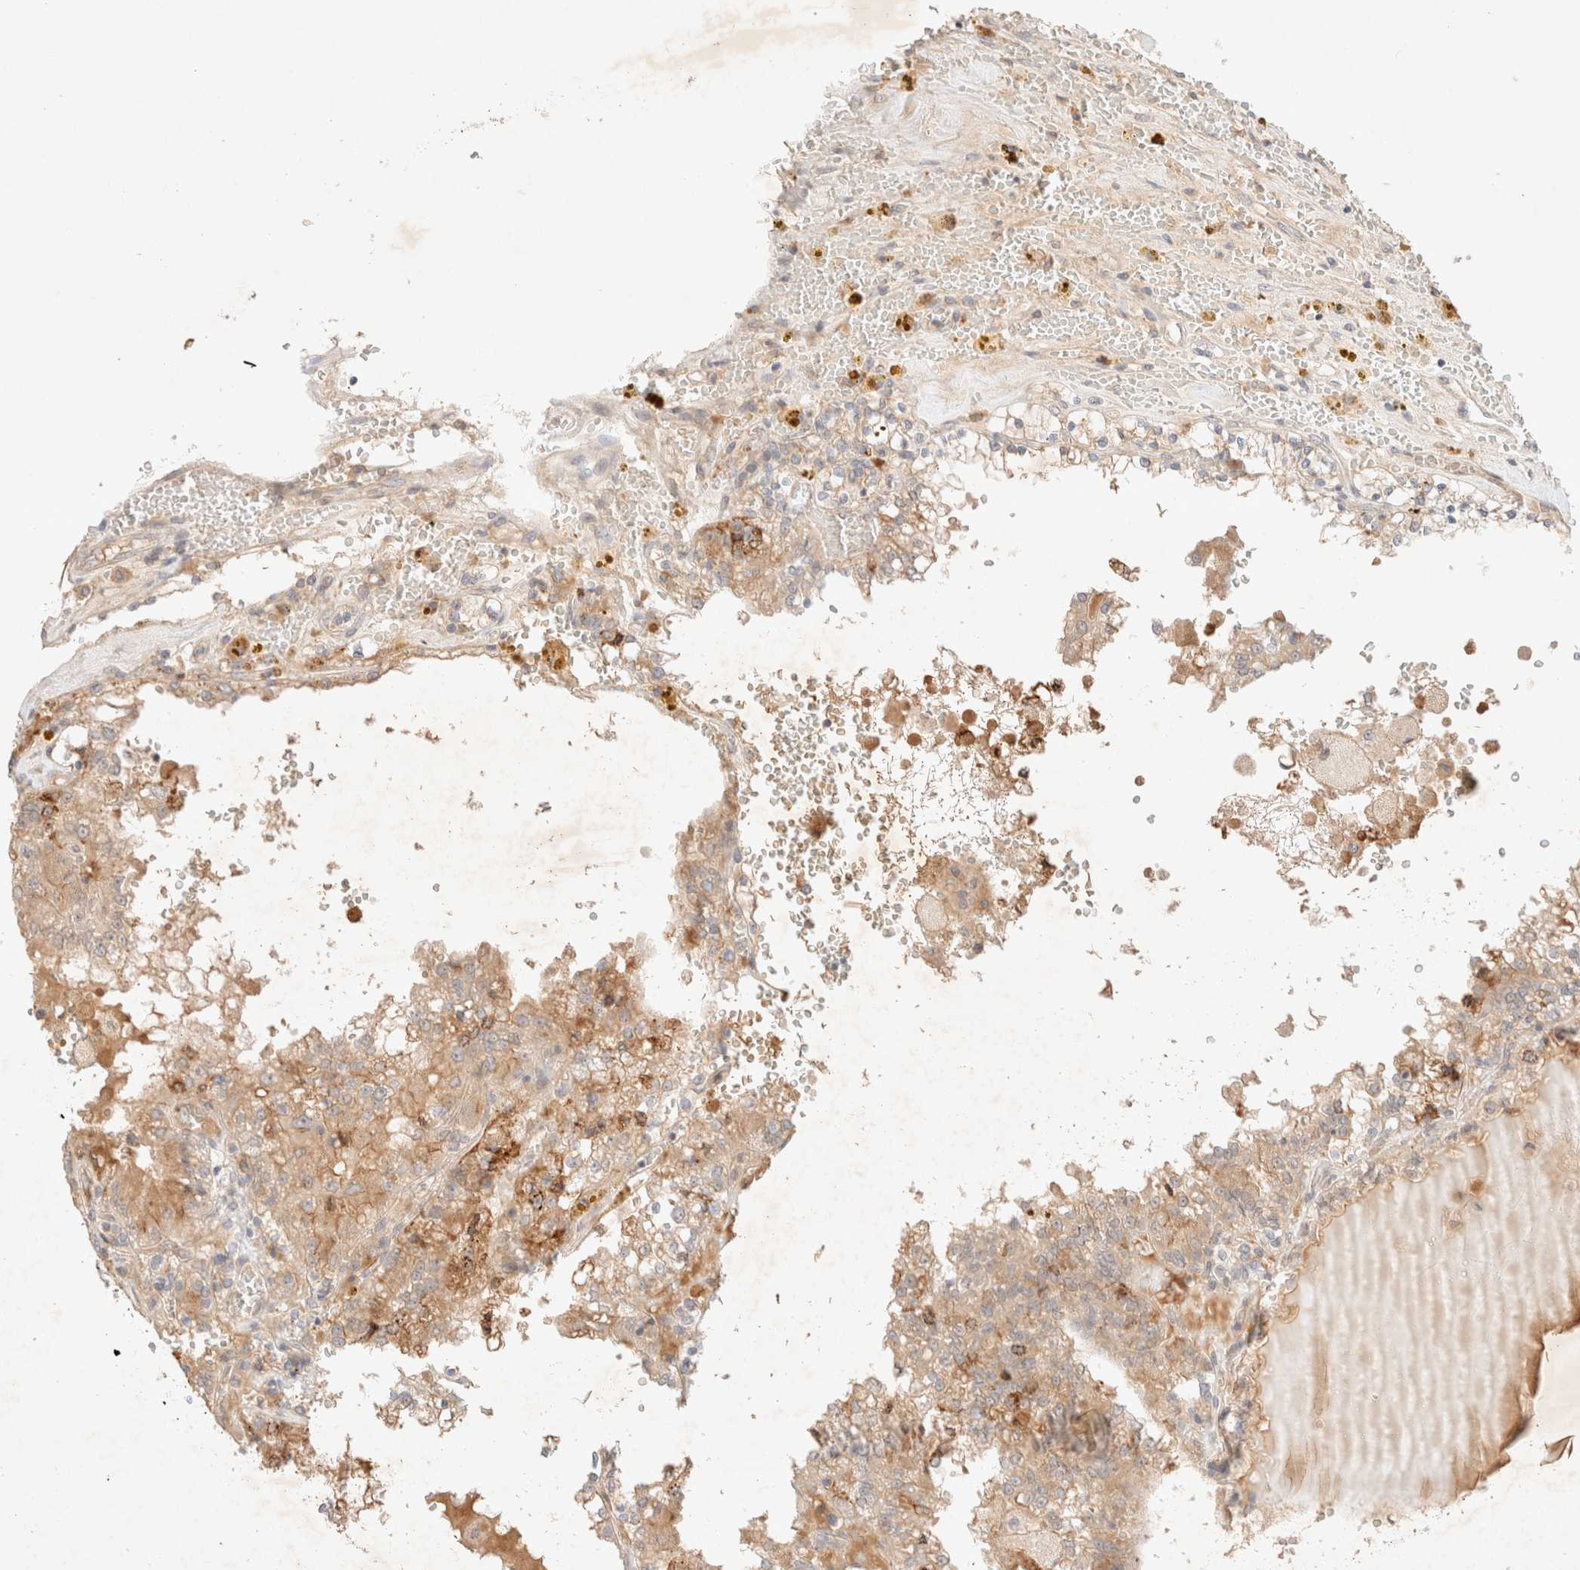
{"staining": {"intensity": "weak", "quantity": ">75%", "location": "cytoplasmic/membranous"}, "tissue": "renal cancer", "cell_type": "Tumor cells", "image_type": "cancer", "snomed": [{"axis": "morphology", "description": "Adenocarcinoma, NOS"}, {"axis": "topography", "description": "Kidney"}], "caption": "Renal cancer (adenocarcinoma) stained with a brown dye reveals weak cytoplasmic/membranous positive staining in about >75% of tumor cells.", "gene": "SARM1", "patient": {"sex": "female", "age": 56}}